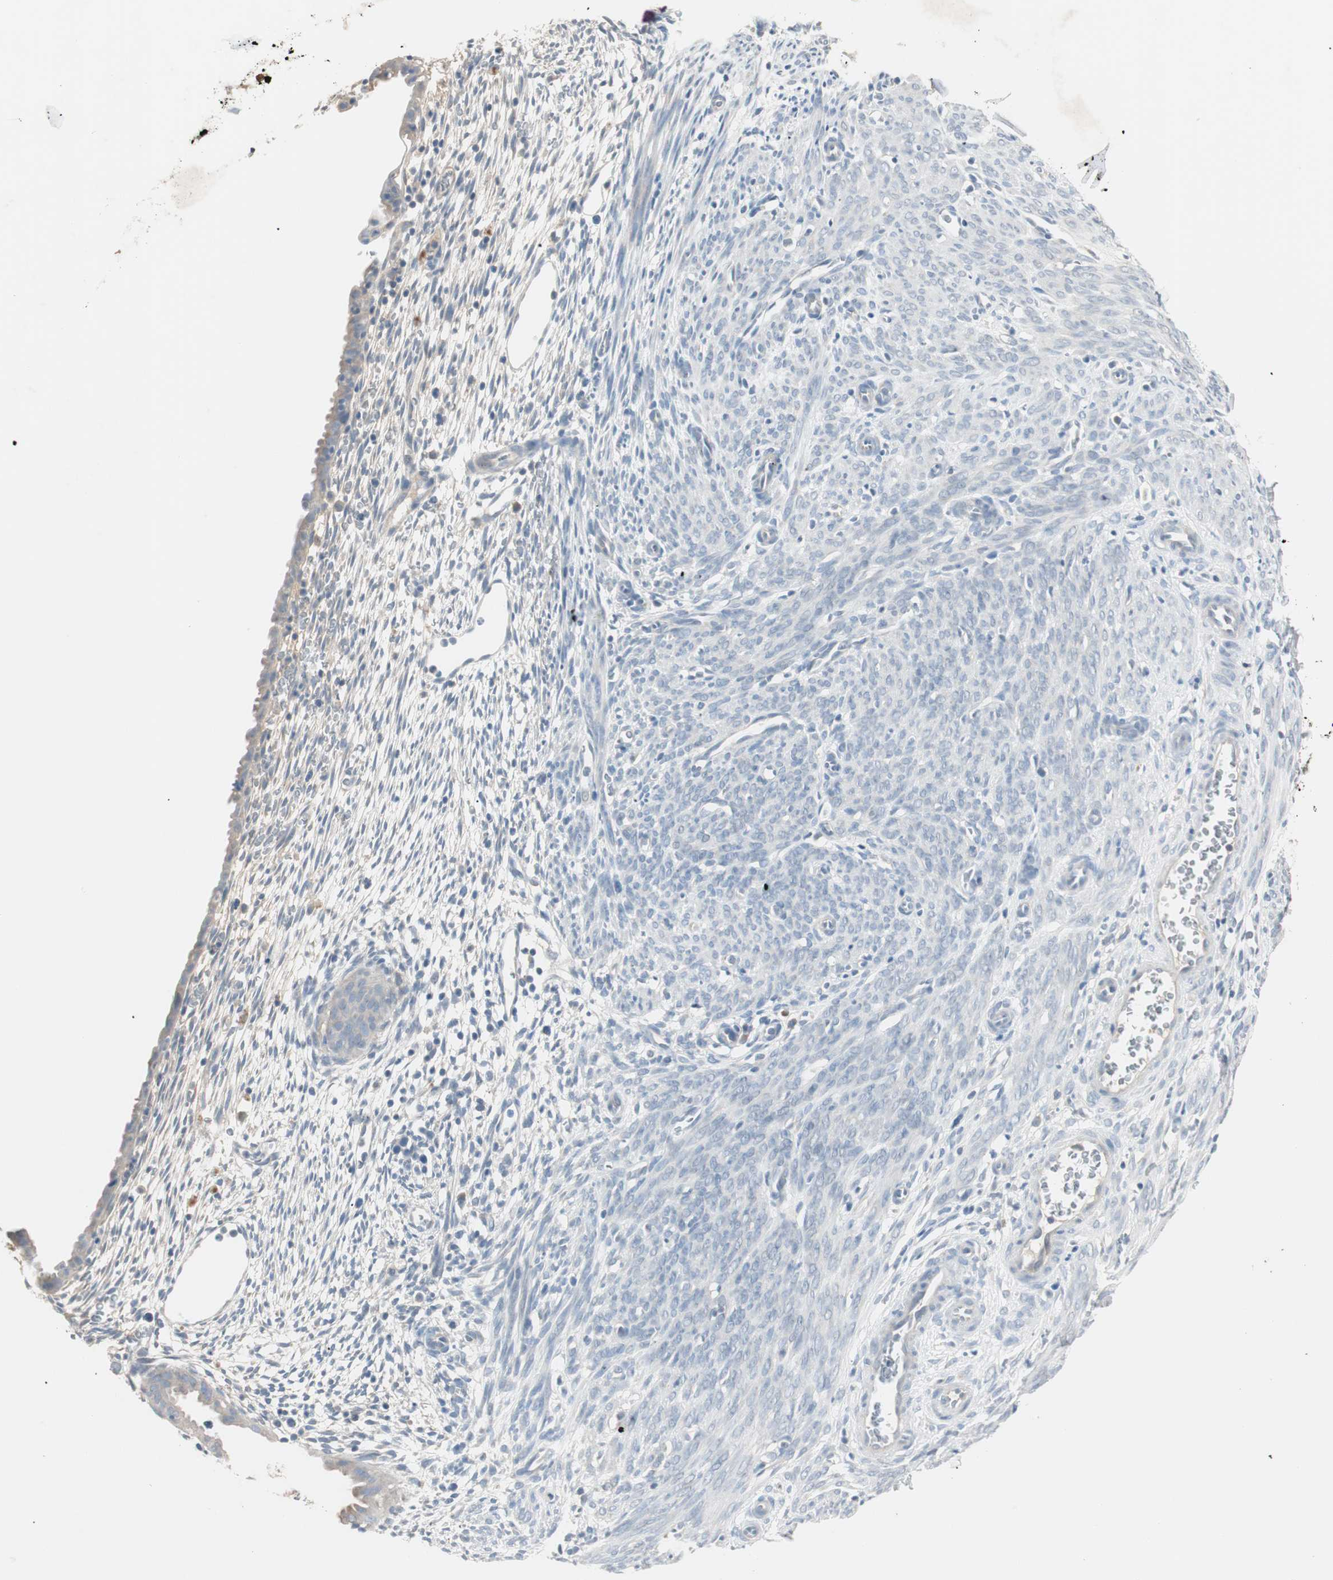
{"staining": {"intensity": "negative", "quantity": "none", "location": "none"}, "tissue": "endometrium", "cell_type": "Cells in endometrial stroma", "image_type": "normal", "snomed": [{"axis": "morphology", "description": "Normal tissue, NOS"}, {"axis": "morphology", "description": "Atrophy, NOS"}, {"axis": "topography", "description": "Uterus"}, {"axis": "topography", "description": "Endometrium"}], "caption": "The micrograph shows no staining of cells in endometrial stroma in unremarkable endometrium.", "gene": "KHK", "patient": {"sex": "female", "age": 68}}